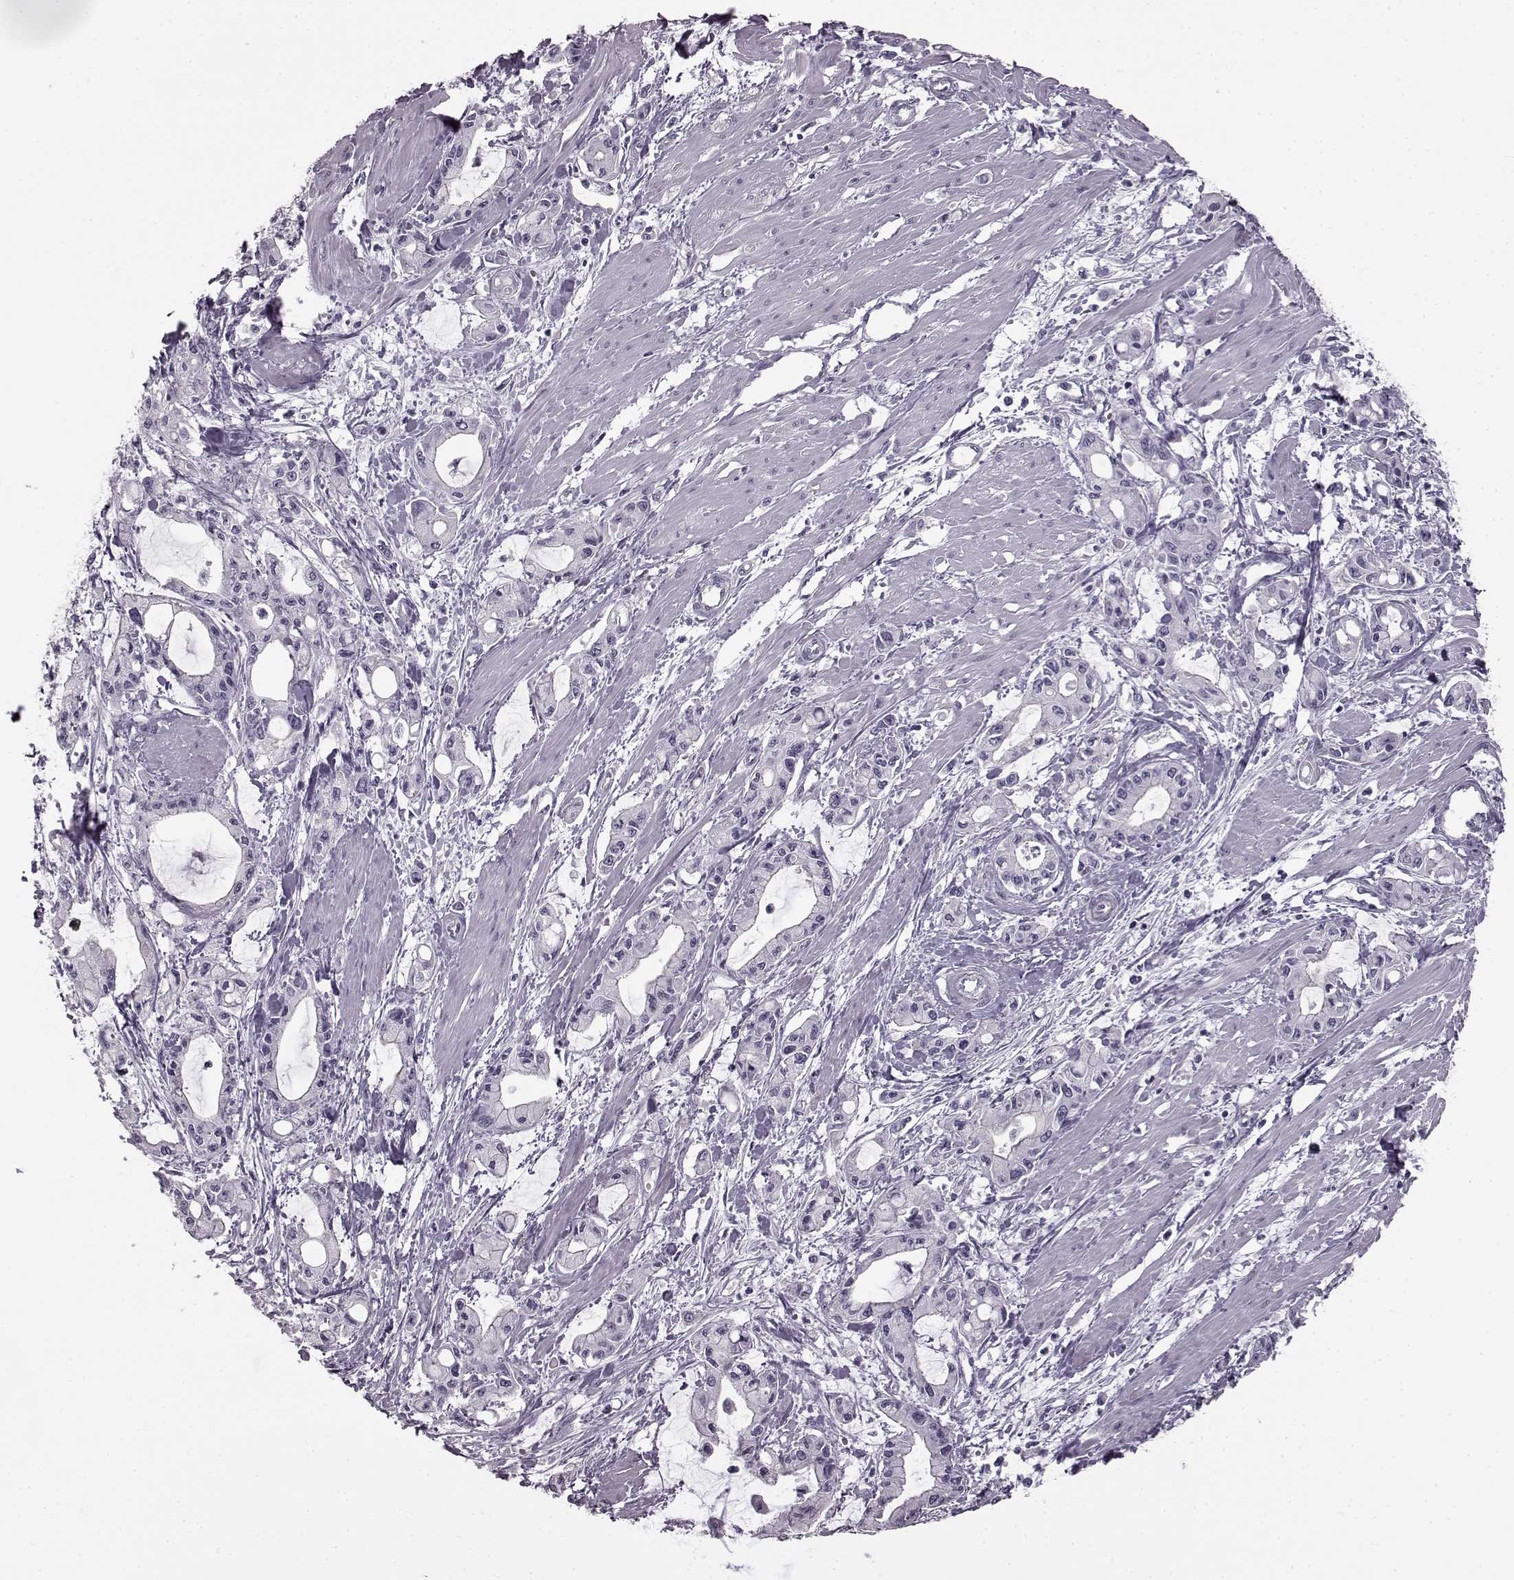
{"staining": {"intensity": "negative", "quantity": "none", "location": "none"}, "tissue": "pancreatic cancer", "cell_type": "Tumor cells", "image_type": "cancer", "snomed": [{"axis": "morphology", "description": "Adenocarcinoma, NOS"}, {"axis": "topography", "description": "Pancreas"}], "caption": "The image reveals no significant positivity in tumor cells of pancreatic cancer. (Brightfield microscopy of DAB immunohistochemistry at high magnification).", "gene": "PRPH2", "patient": {"sex": "male", "age": 48}}